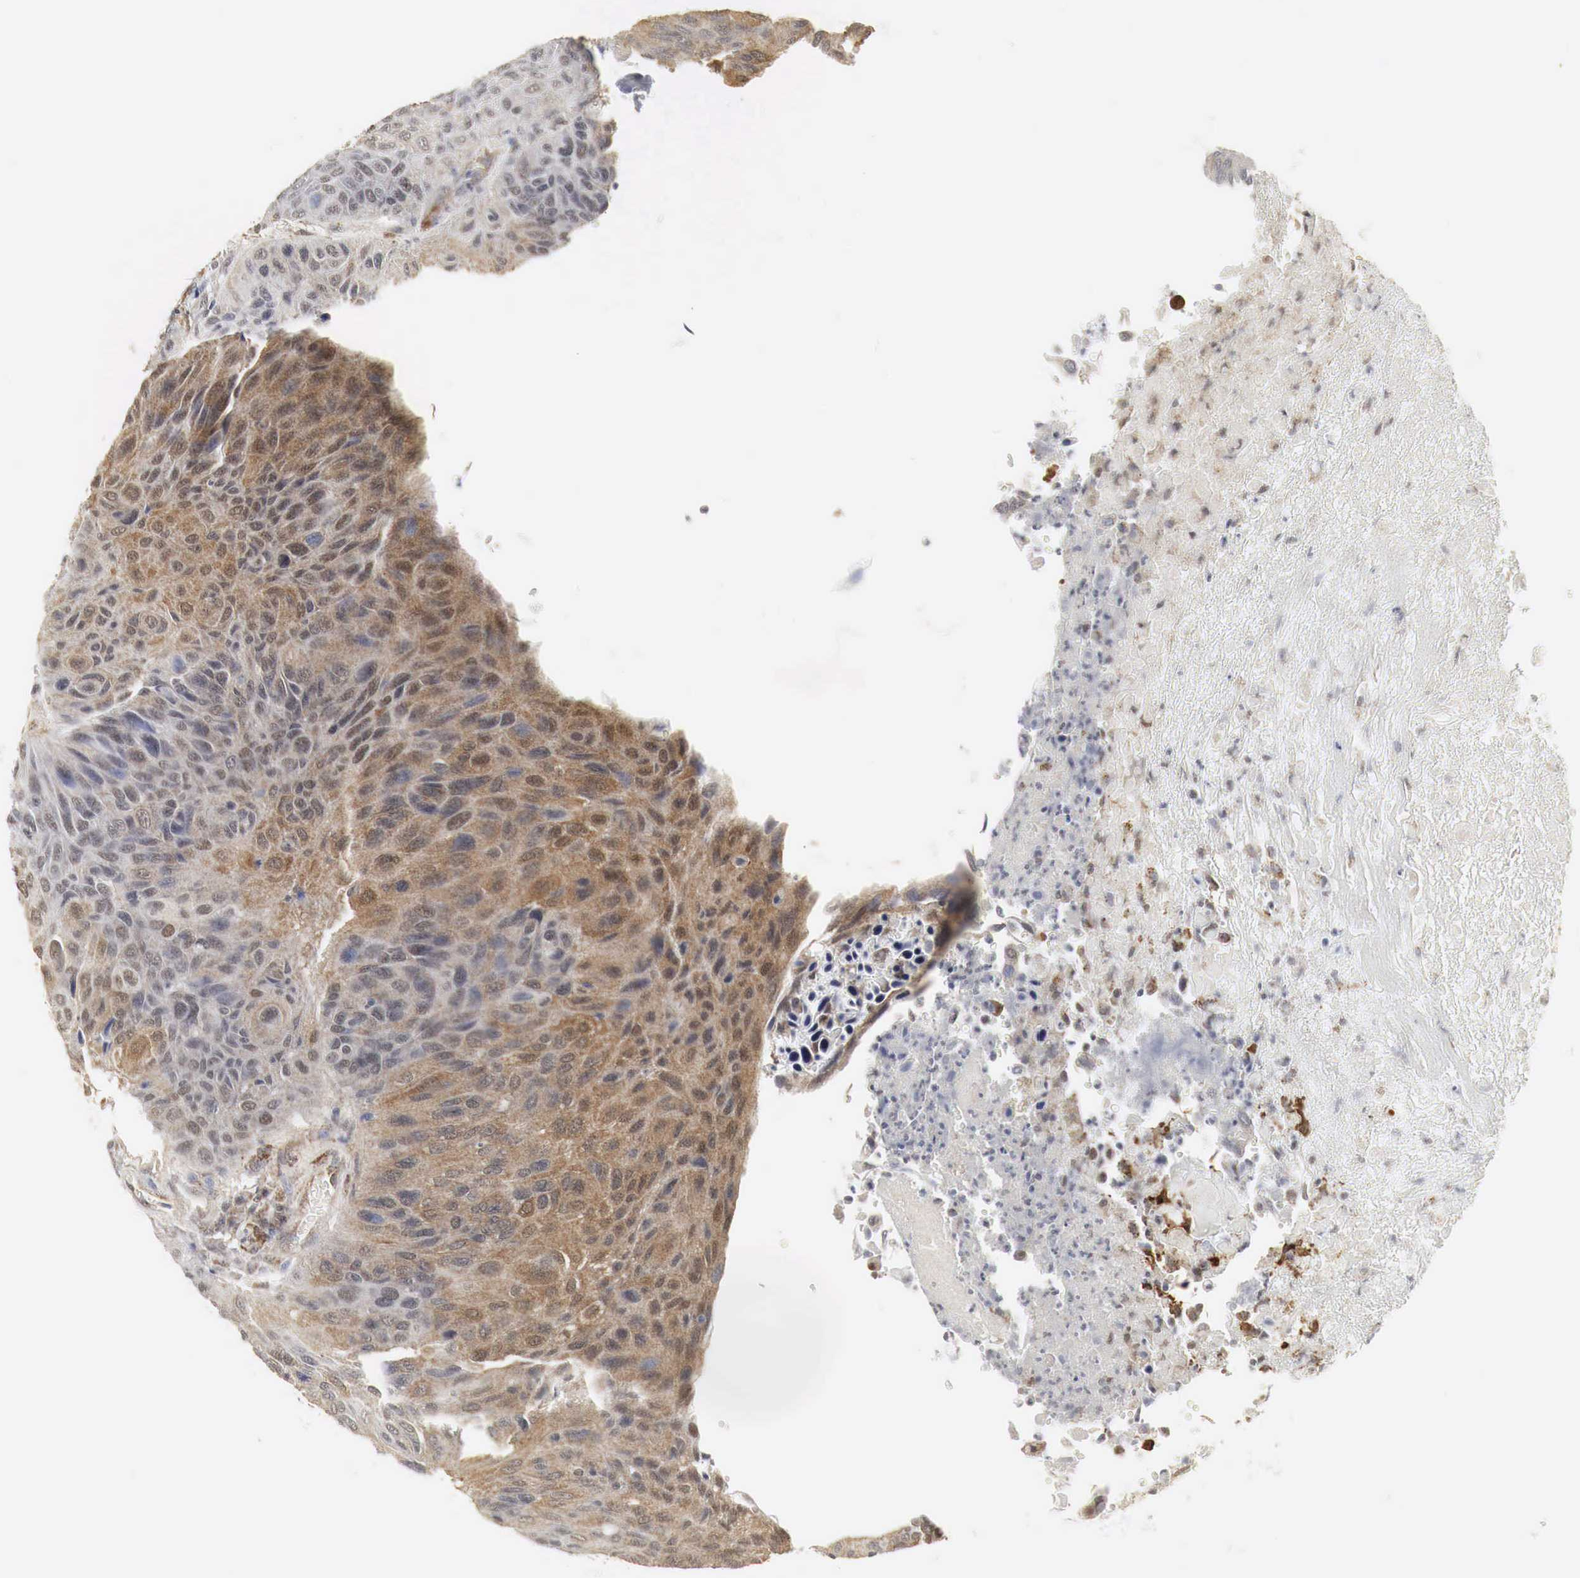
{"staining": {"intensity": "weak", "quantity": "25%-75%", "location": "cytoplasmic/membranous,nuclear"}, "tissue": "urothelial cancer", "cell_type": "Tumor cells", "image_type": "cancer", "snomed": [{"axis": "morphology", "description": "Urothelial carcinoma, High grade"}, {"axis": "topography", "description": "Urinary bladder"}], "caption": "The immunohistochemical stain shows weak cytoplasmic/membranous and nuclear staining in tumor cells of urothelial cancer tissue. (DAB (3,3'-diaminobenzidine) IHC with brightfield microscopy, high magnification).", "gene": "SPIN1", "patient": {"sex": "male", "age": 66}}